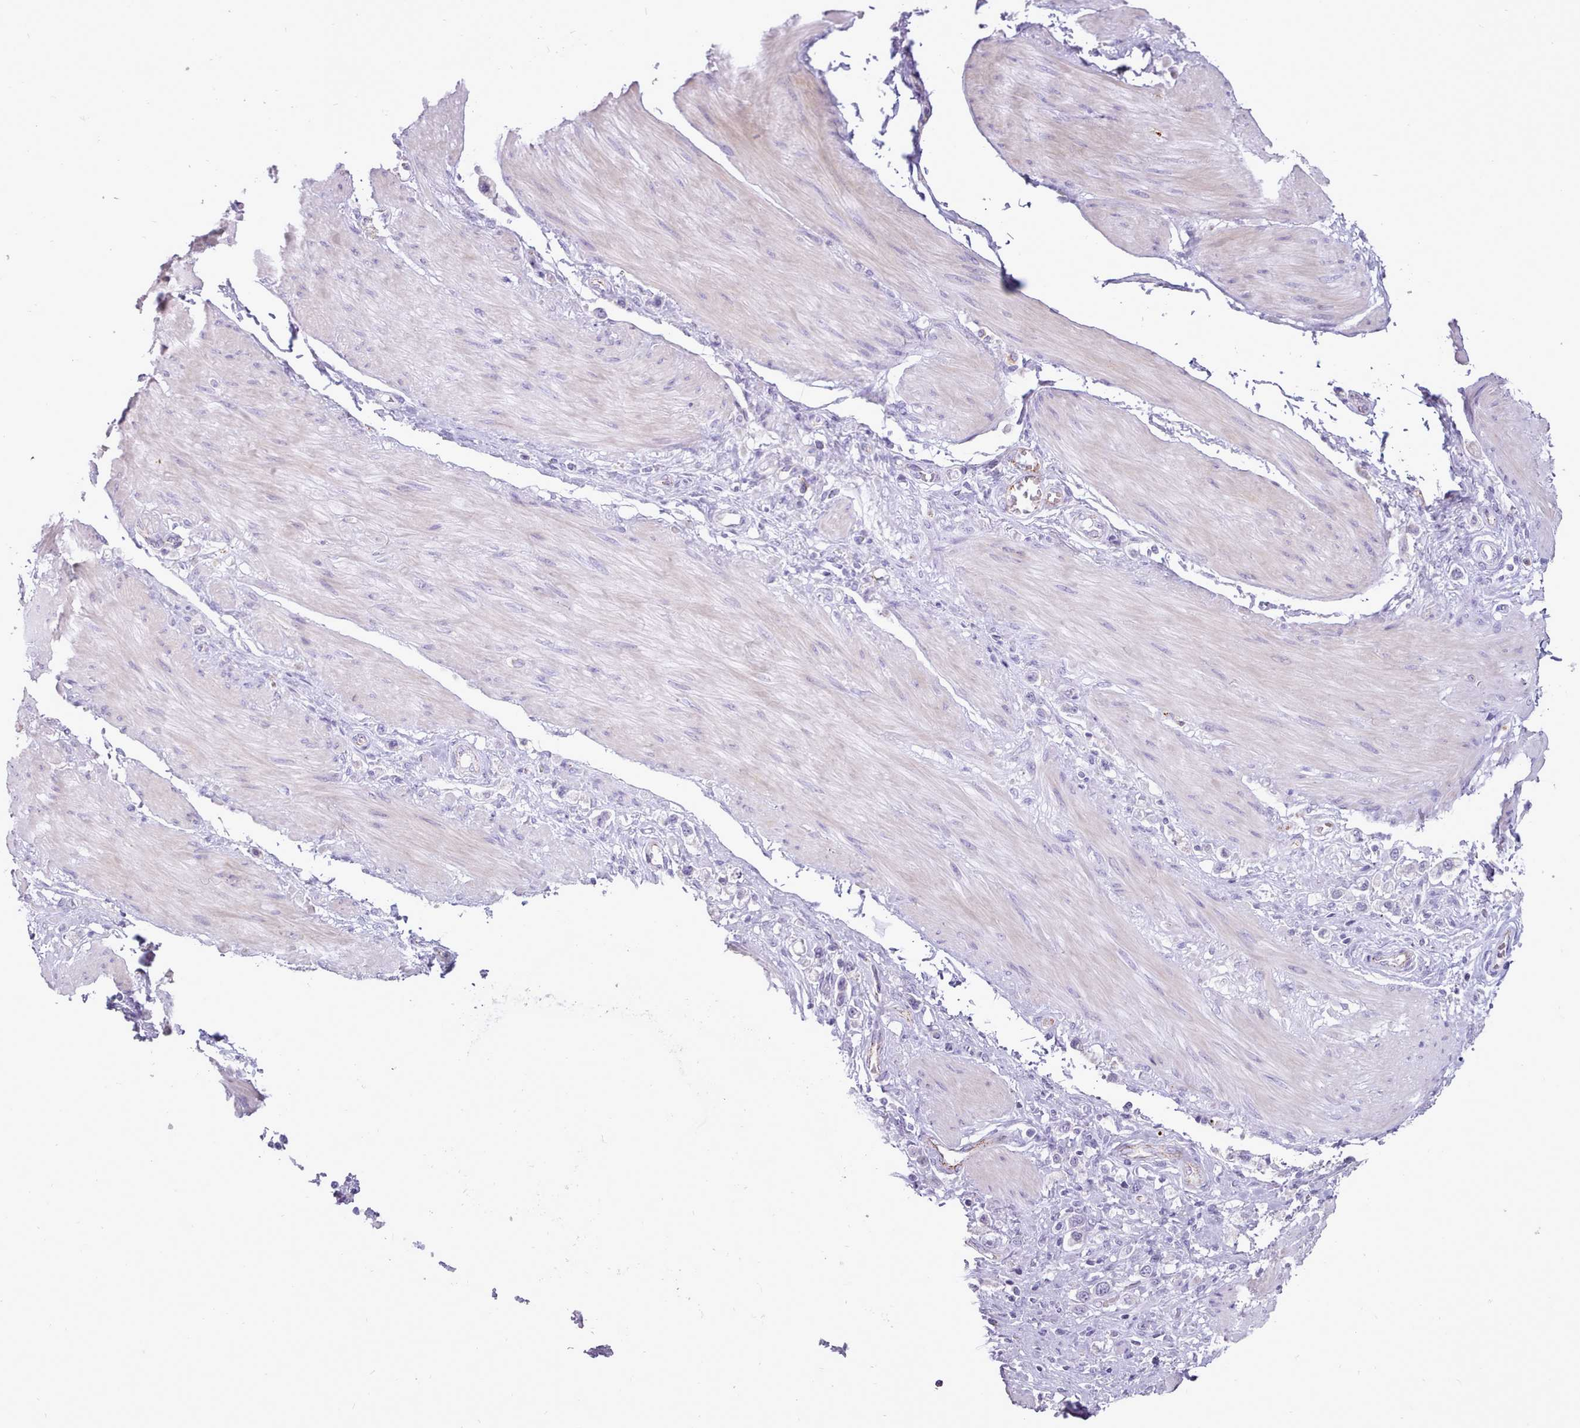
{"staining": {"intensity": "negative", "quantity": "none", "location": "none"}, "tissue": "stomach cancer", "cell_type": "Tumor cells", "image_type": "cancer", "snomed": [{"axis": "morphology", "description": "Adenocarcinoma, NOS"}, {"axis": "topography", "description": "Stomach"}], "caption": "Tumor cells show no significant protein positivity in stomach adenocarcinoma. (Immunohistochemistry, brightfield microscopy, high magnification).", "gene": "ATRAID", "patient": {"sex": "female", "age": 65}}